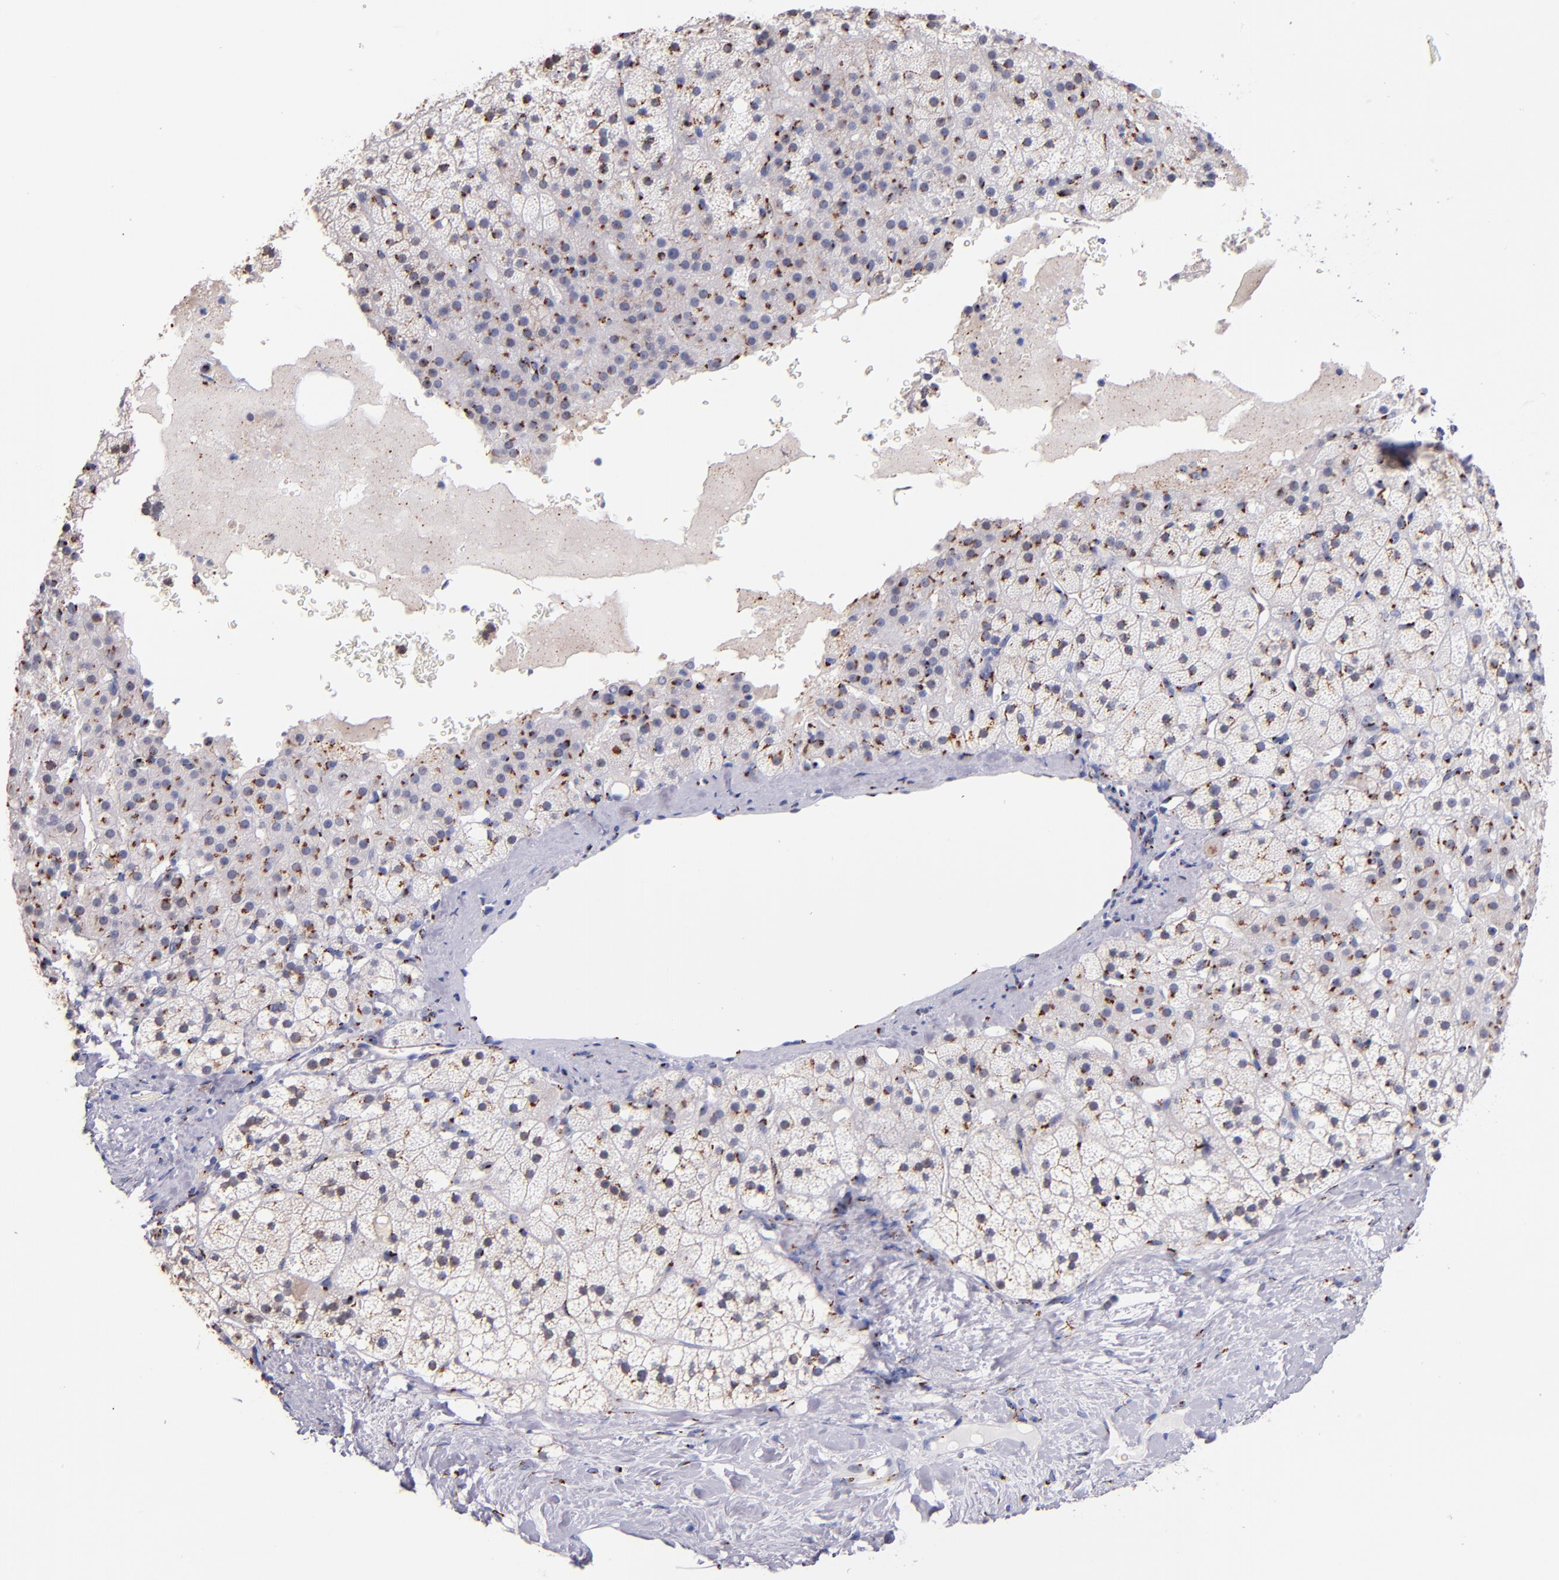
{"staining": {"intensity": "moderate", "quantity": "25%-75%", "location": "cytoplasmic/membranous"}, "tissue": "adrenal gland", "cell_type": "Glandular cells", "image_type": "normal", "snomed": [{"axis": "morphology", "description": "Normal tissue, NOS"}, {"axis": "topography", "description": "Adrenal gland"}], "caption": "Immunohistochemical staining of normal human adrenal gland exhibits moderate cytoplasmic/membranous protein positivity in about 25%-75% of glandular cells.", "gene": "GOLIM4", "patient": {"sex": "male", "age": 35}}